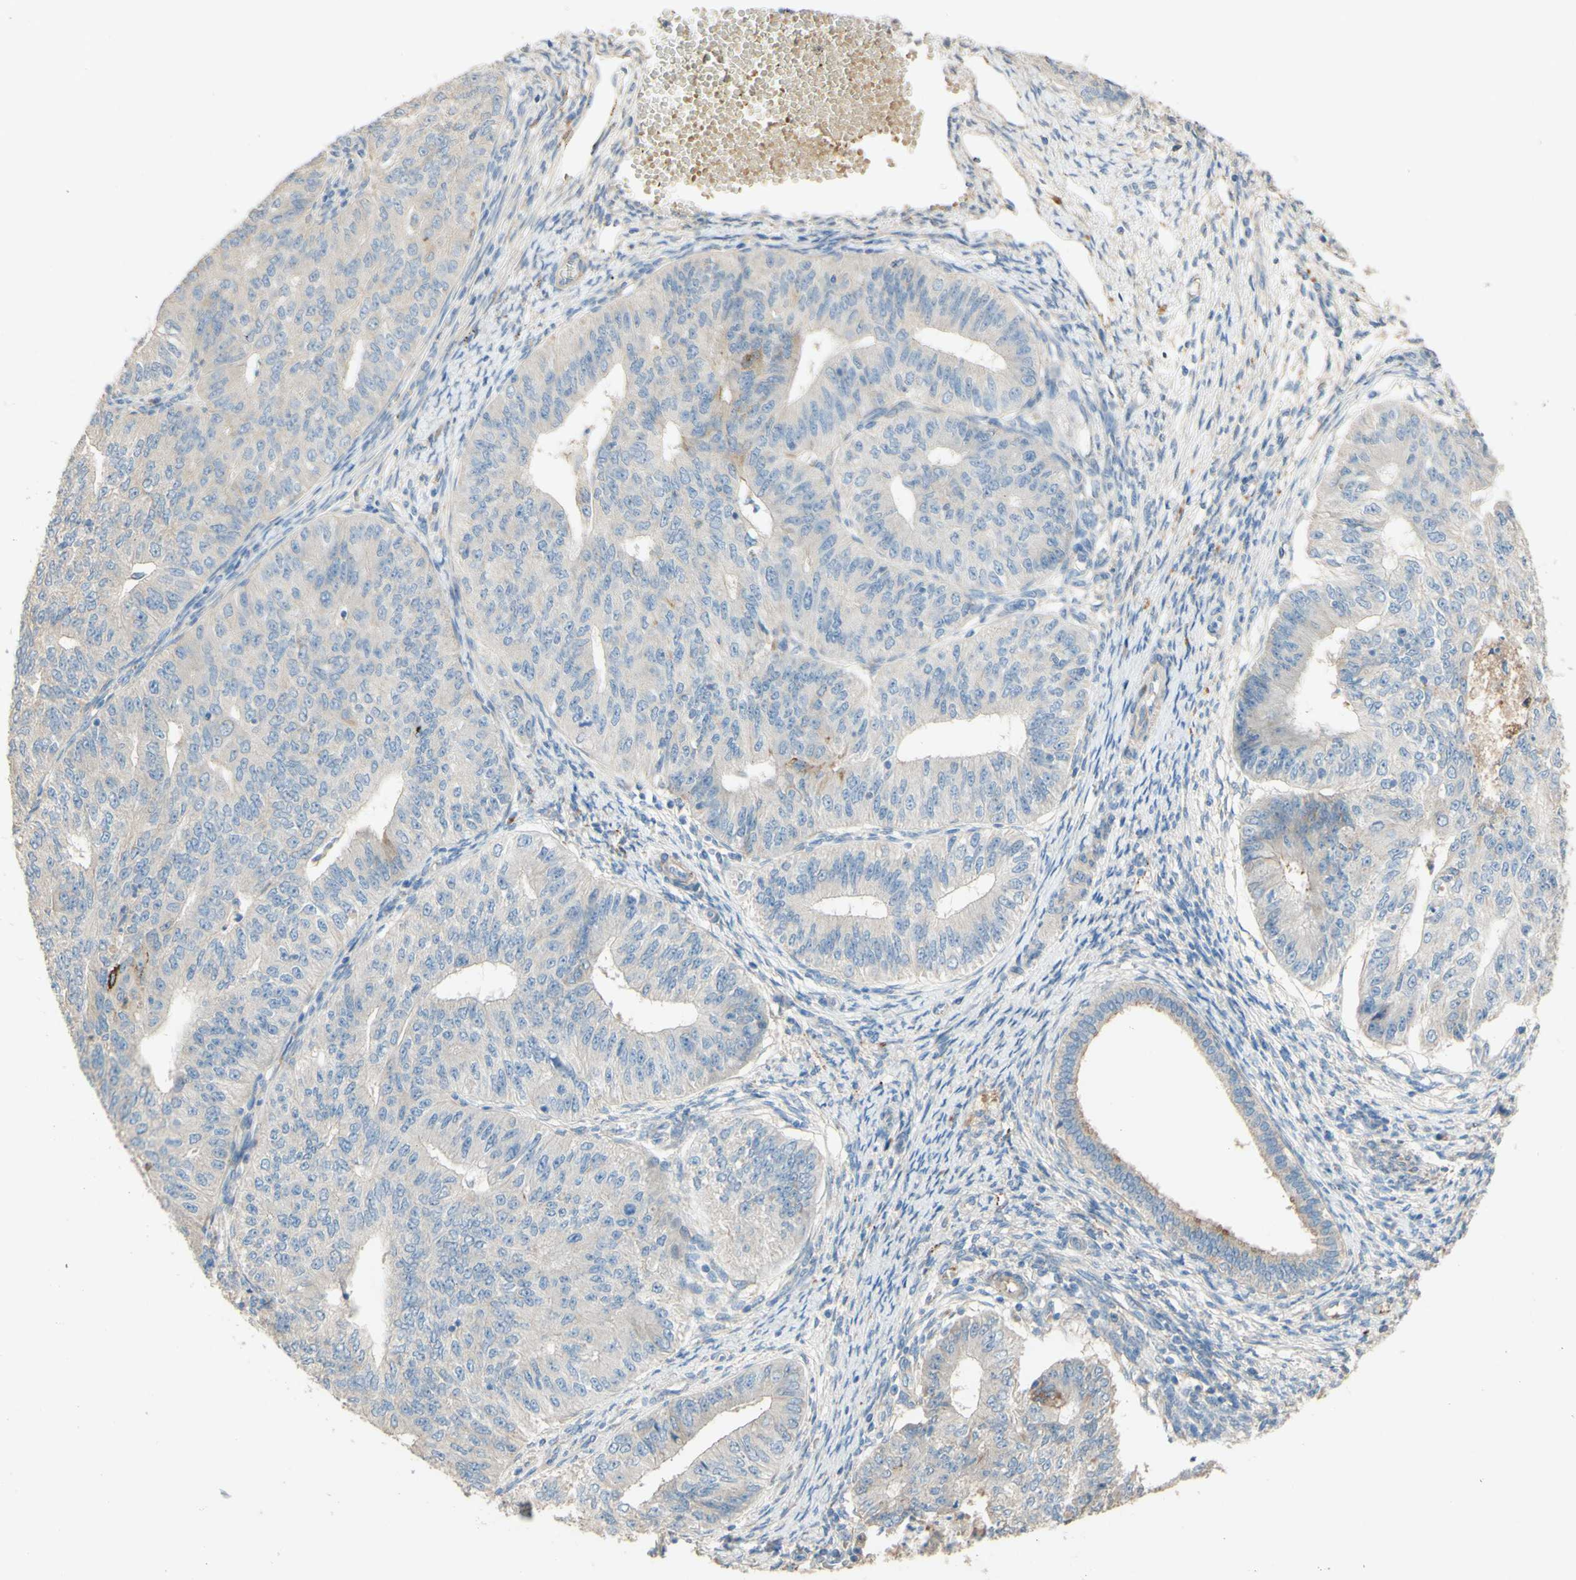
{"staining": {"intensity": "negative", "quantity": "none", "location": "none"}, "tissue": "endometrial cancer", "cell_type": "Tumor cells", "image_type": "cancer", "snomed": [{"axis": "morphology", "description": "Adenocarcinoma, NOS"}, {"axis": "topography", "description": "Endometrium"}], "caption": "Photomicrograph shows no significant protein expression in tumor cells of endometrial cancer (adenocarcinoma).", "gene": "DKK3", "patient": {"sex": "female", "age": 32}}